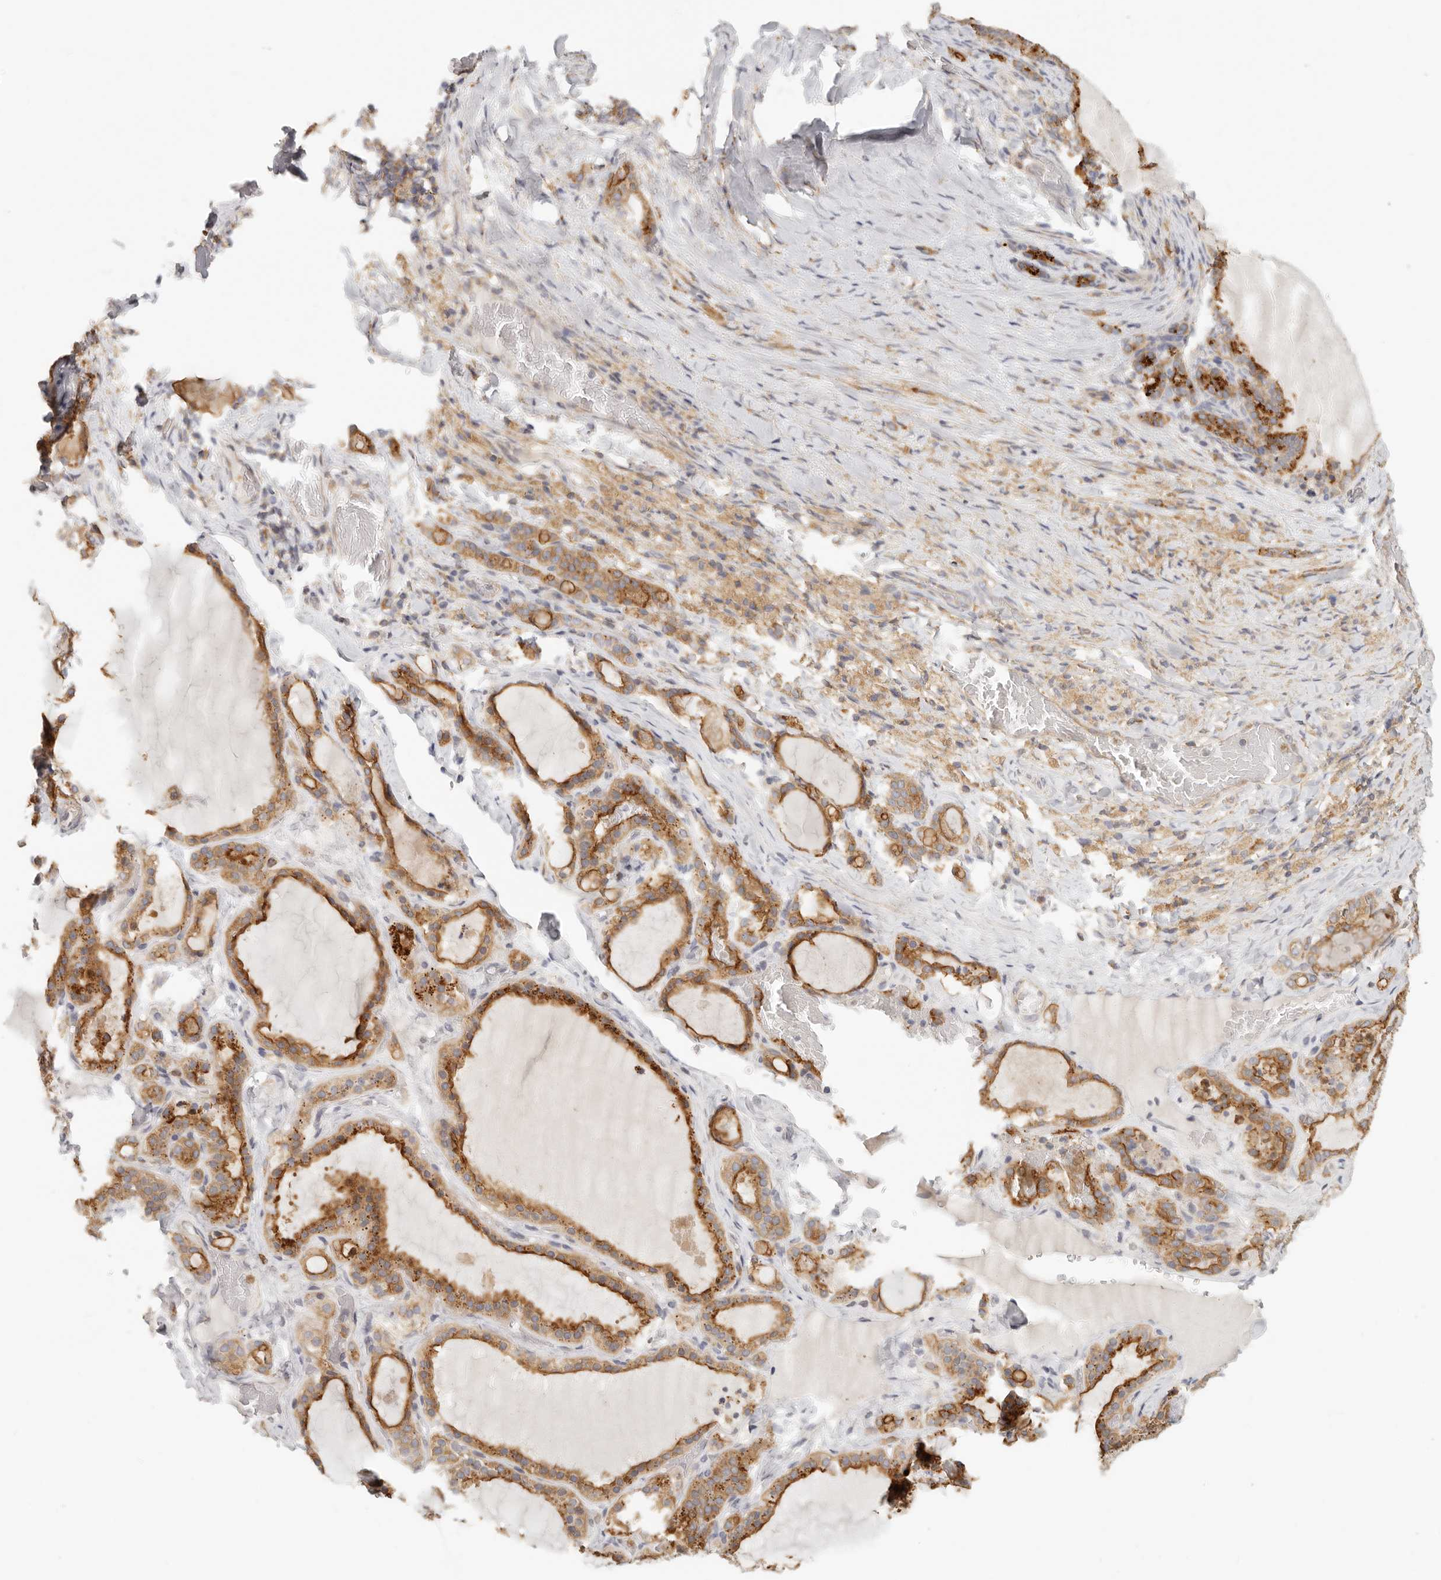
{"staining": {"intensity": "strong", "quantity": ">75%", "location": "cytoplasmic/membranous"}, "tissue": "thyroid gland", "cell_type": "Glandular cells", "image_type": "normal", "snomed": [{"axis": "morphology", "description": "Normal tissue, NOS"}, {"axis": "topography", "description": "Thyroid gland"}], "caption": "A micrograph of thyroid gland stained for a protein demonstrates strong cytoplasmic/membranous brown staining in glandular cells. (DAB (3,3'-diaminobenzidine) IHC with brightfield microscopy, high magnification).", "gene": "ANXA9", "patient": {"sex": "female", "age": 22}}